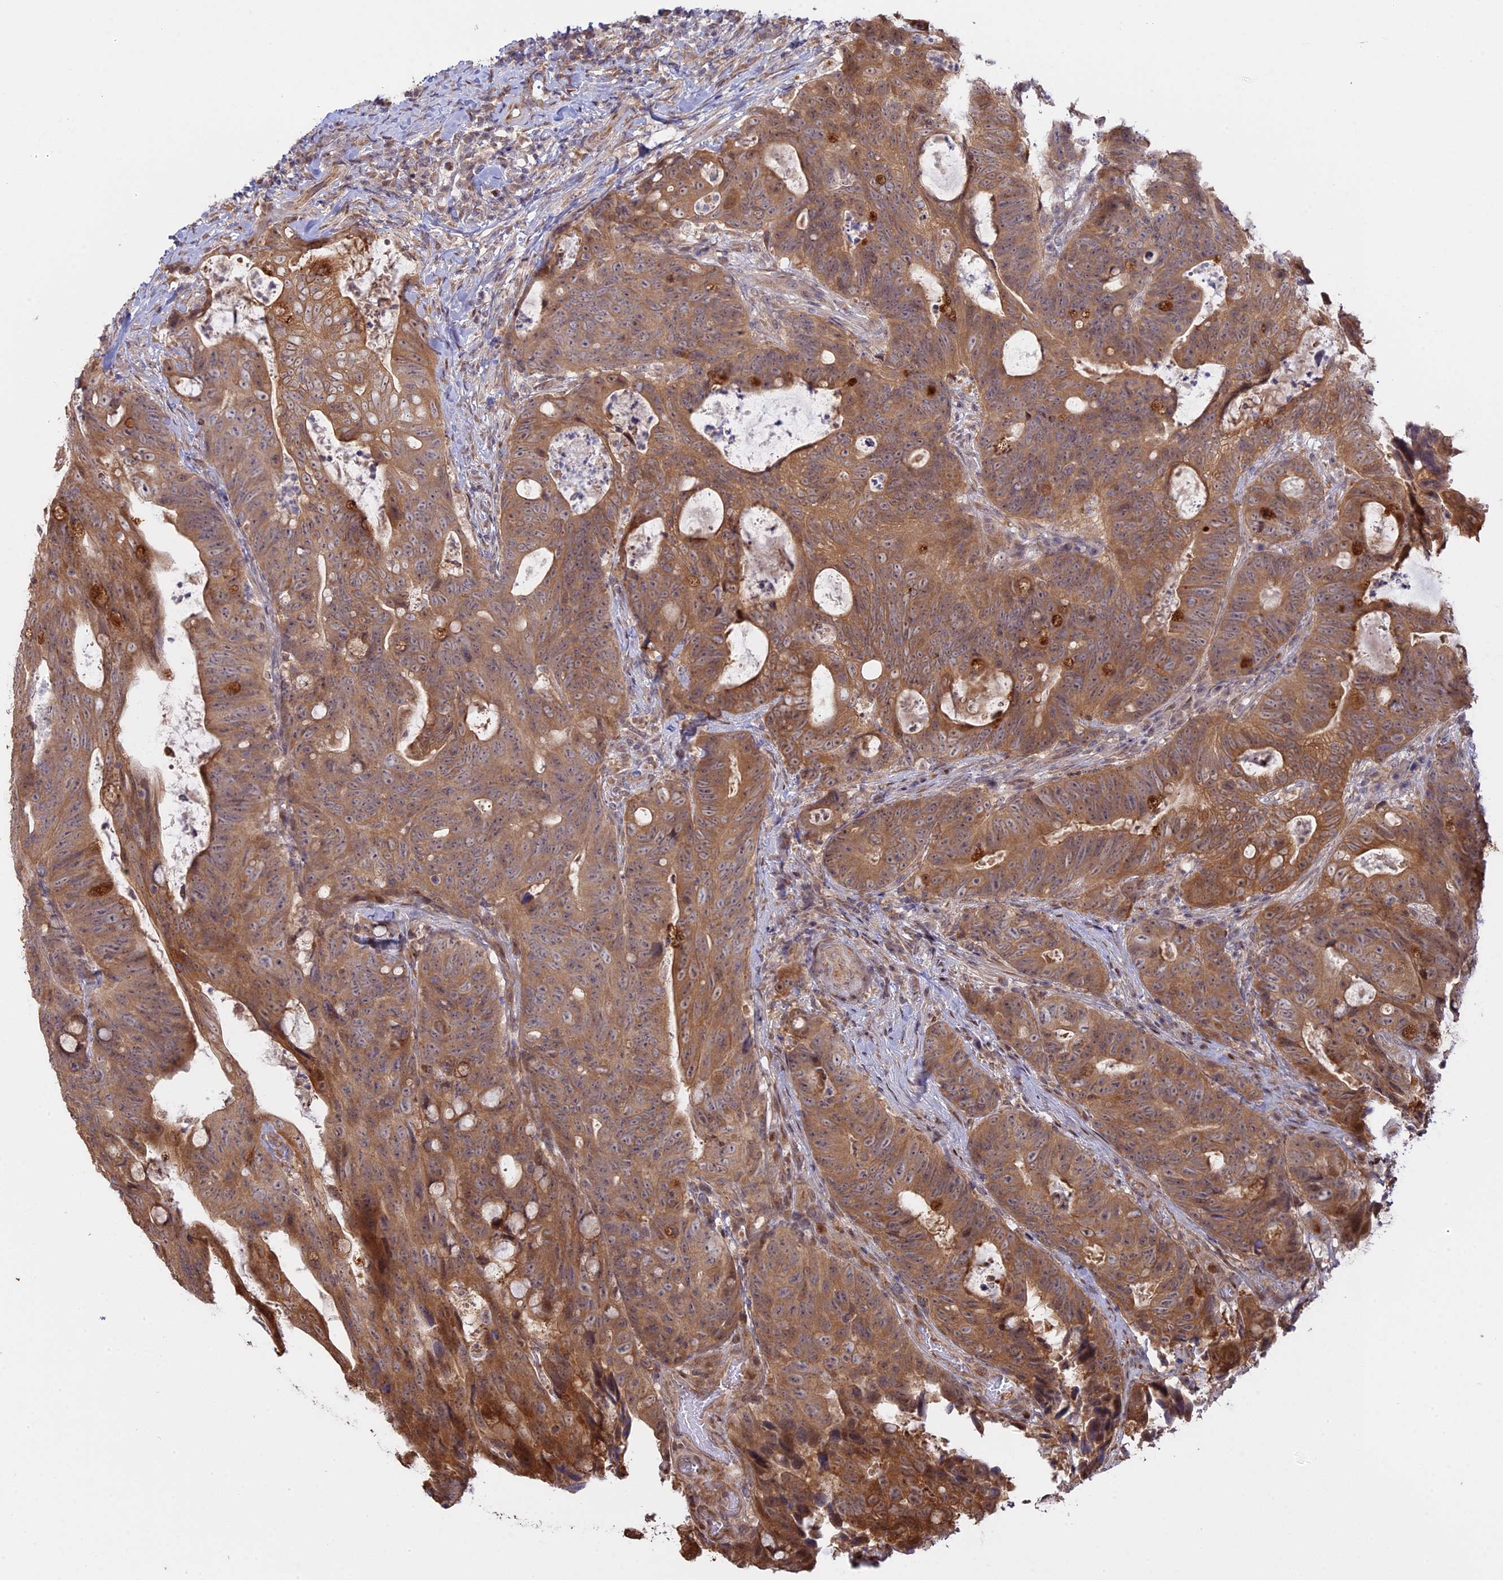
{"staining": {"intensity": "moderate", "quantity": ">75%", "location": "cytoplasmic/membranous"}, "tissue": "colorectal cancer", "cell_type": "Tumor cells", "image_type": "cancer", "snomed": [{"axis": "morphology", "description": "Adenocarcinoma, NOS"}, {"axis": "topography", "description": "Colon"}], "caption": "High-power microscopy captured an IHC photomicrograph of colorectal cancer (adenocarcinoma), revealing moderate cytoplasmic/membranous expression in approximately >75% of tumor cells.", "gene": "GSKIP", "patient": {"sex": "female", "age": 82}}